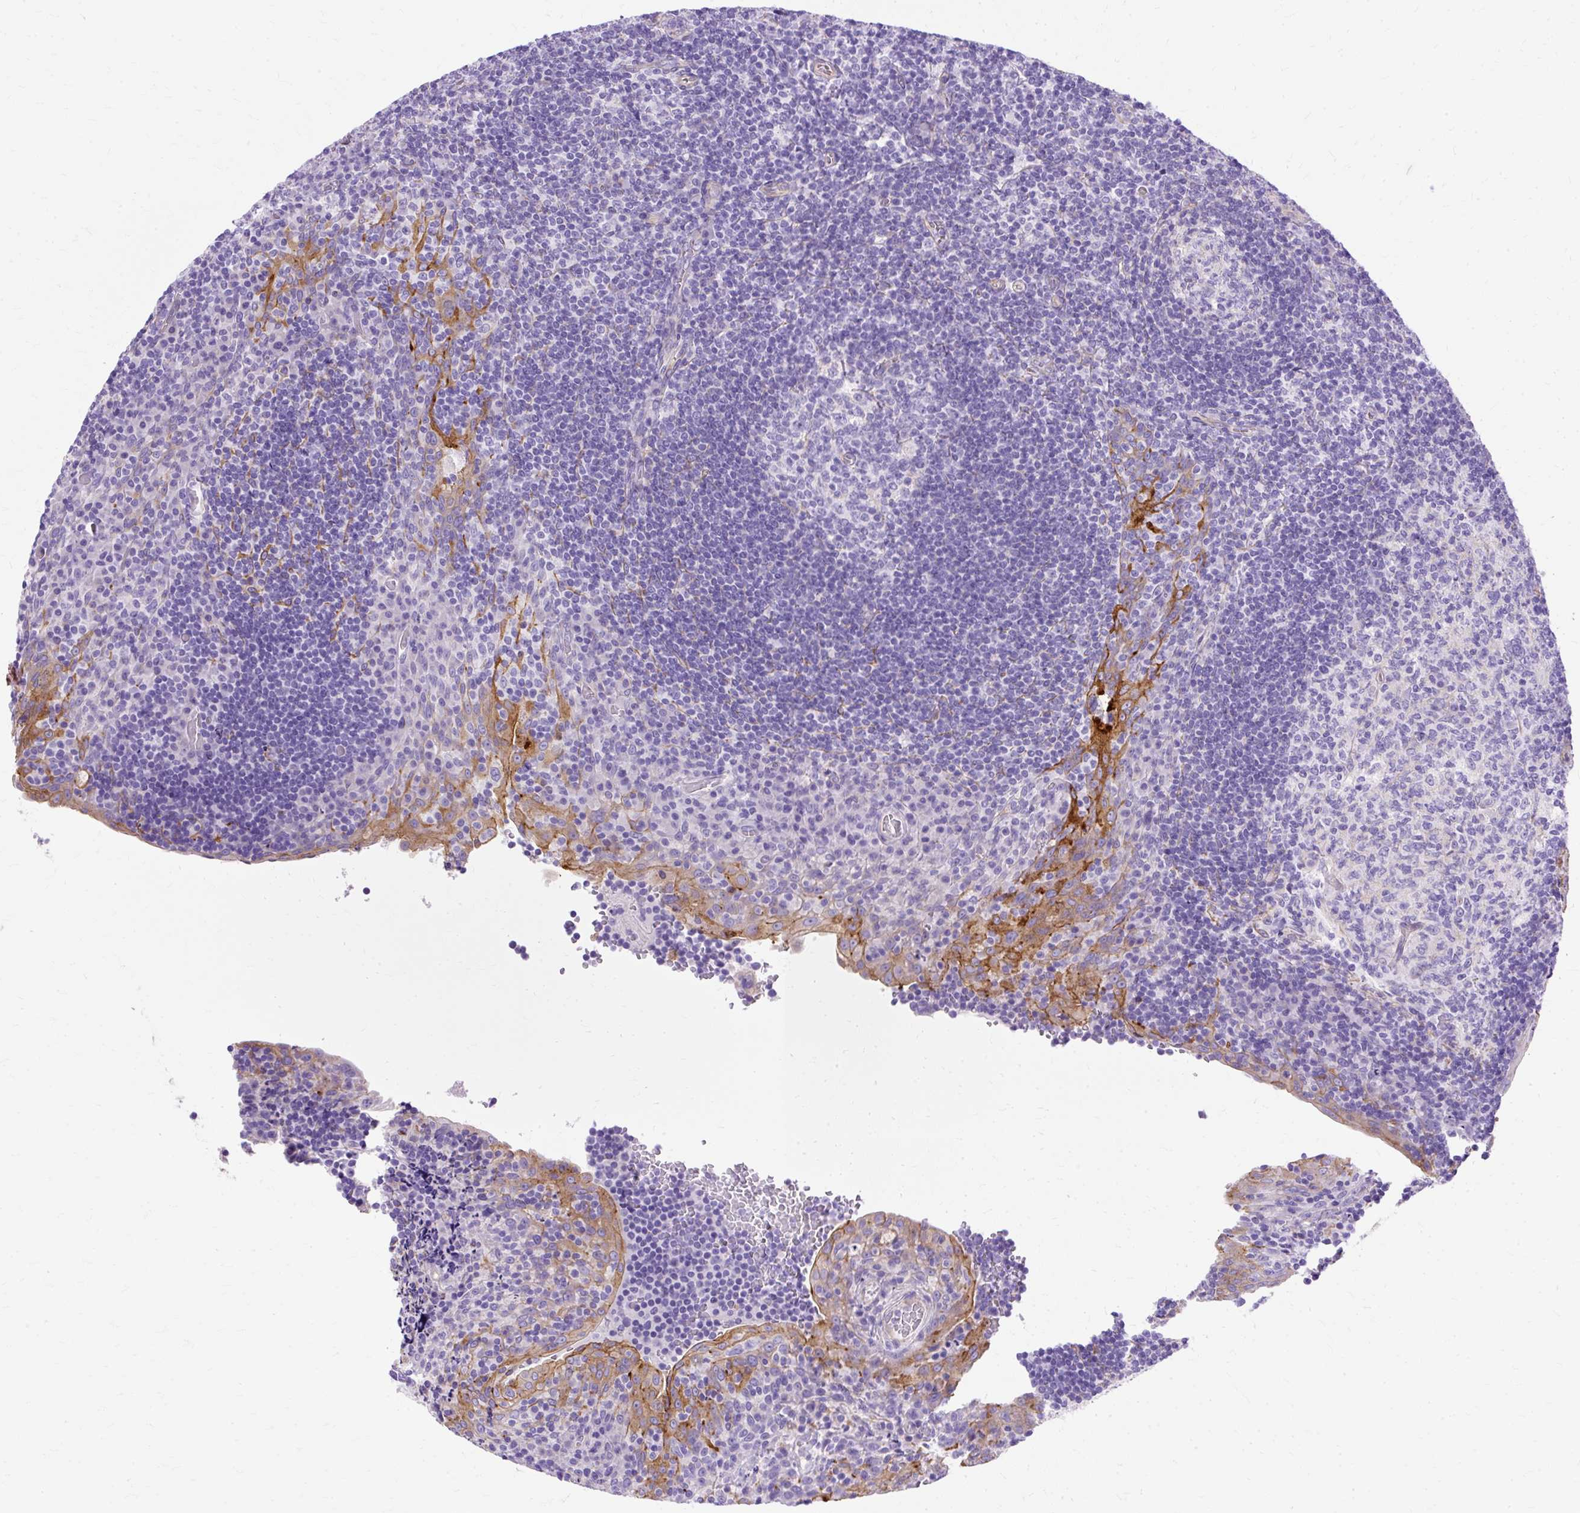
{"staining": {"intensity": "negative", "quantity": "none", "location": "none"}, "tissue": "tonsil", "cell_type": "Germinal center cells", "image_type": "normal", "snomed": [{"axis": "morphology", "description": "Normal tissue, NOS"}, {"axis": "topography", "description": "Tonsil"}], "caption": "A photomicrograph of human tonsil is negative for staining in germinal center cells. (Immunohistochemistry, brightfield microscopy, high magnification).", "gene": "MYO6", "patient": {"sex": "male", "age": 17}}